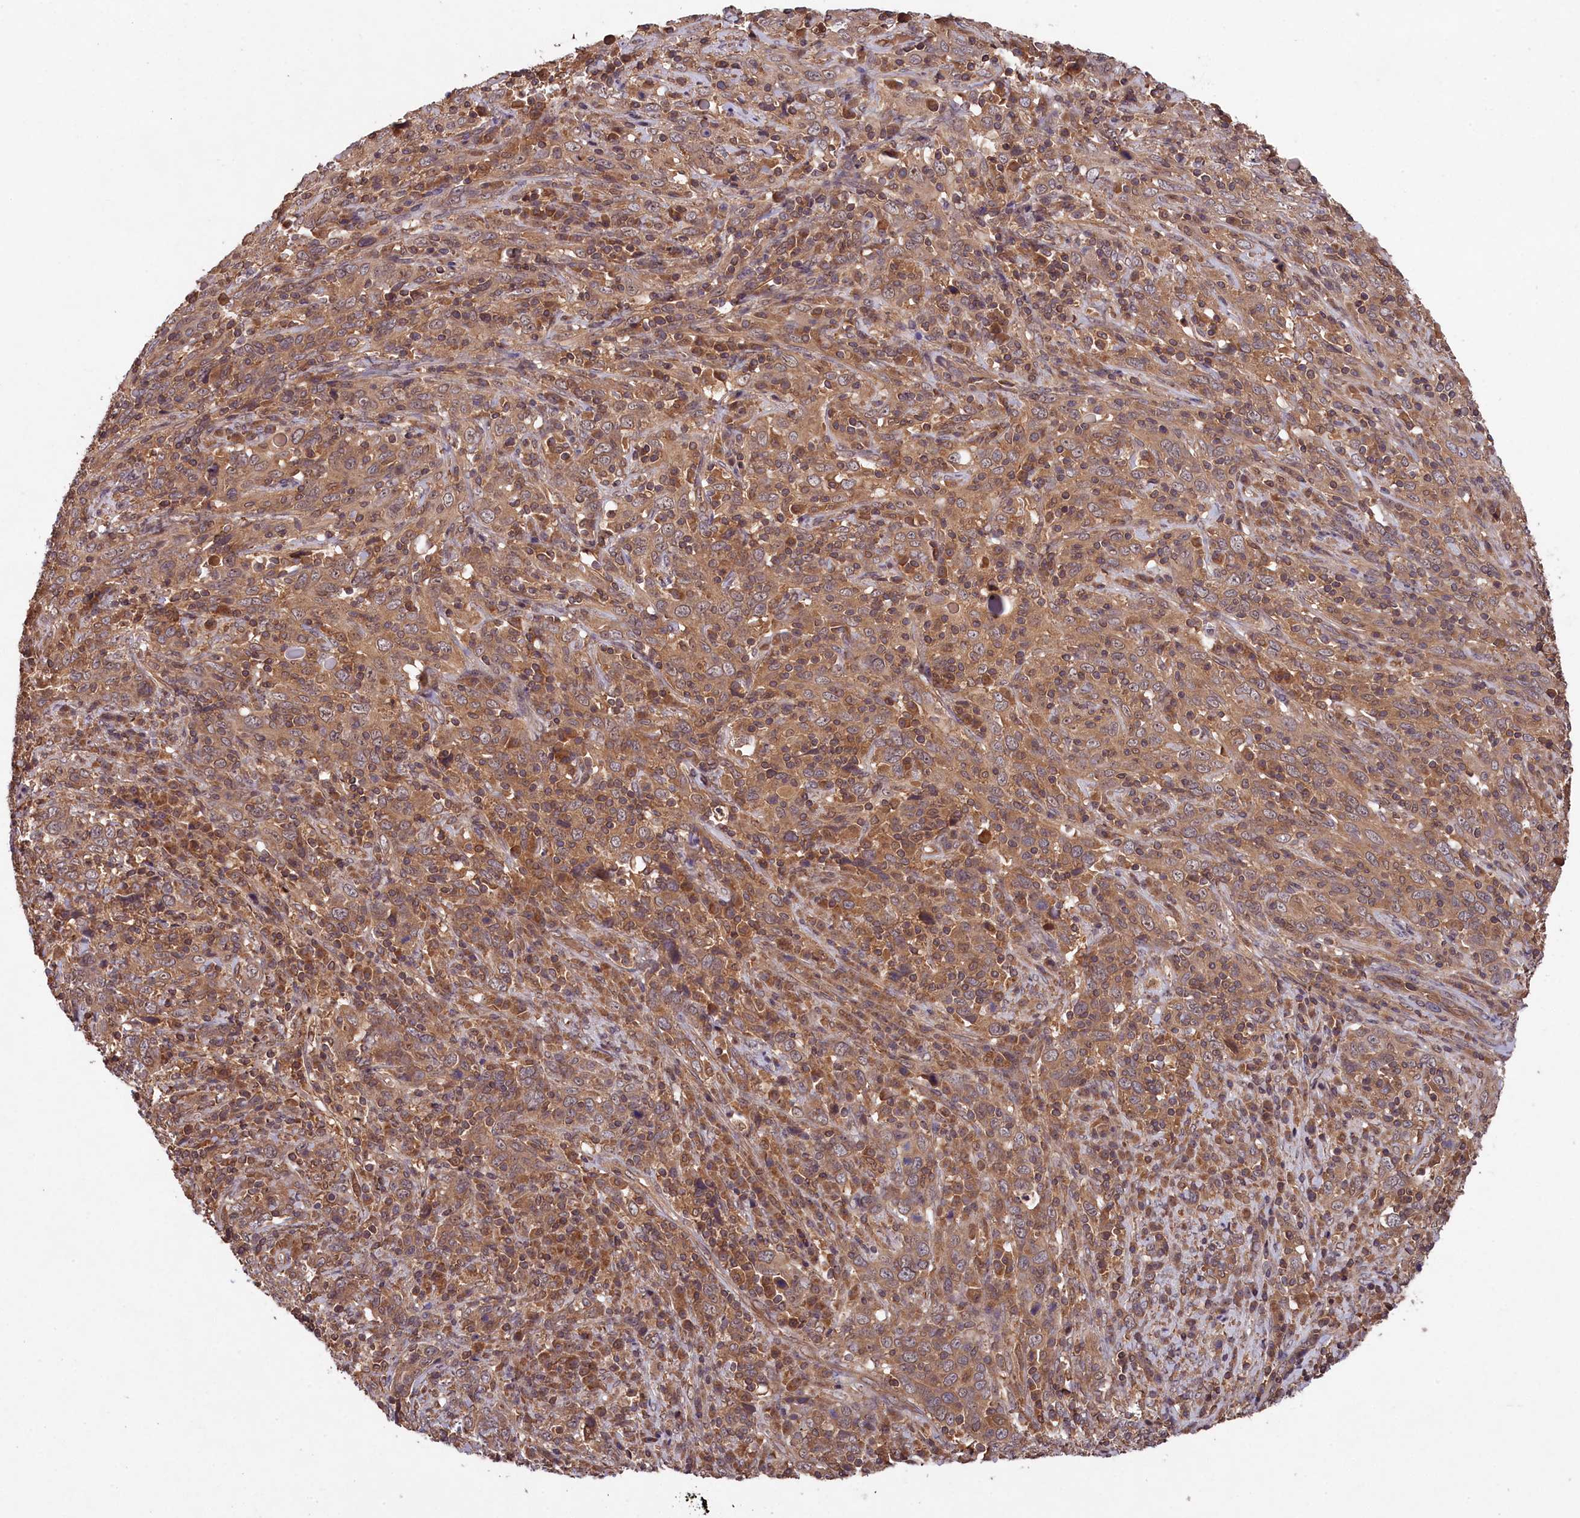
{"staining": {"intensity": "moderate", "quantity": ">75%", "location": "cytoplasmic/membranous"}, "tissue": "cervical cancer", "cell_type": "Tumor cells", "image_type": "cancer", "snomed": [{"axis": "morphology", "description": "Squamous cell carcinoma, NOS"}, {"axis": "topography", "description": "Cervix"}], "caption": "A high-resolution photomicrograph shows immunohistochemistry (IHC) staining of squamous cell carcinoma (cervical), which reveals moderate cytoplasmic/membranous positivity in approximately >75% of tumor cells.", "gene": "CHAC1", "patient": {"sex": "female", "age": 46}}